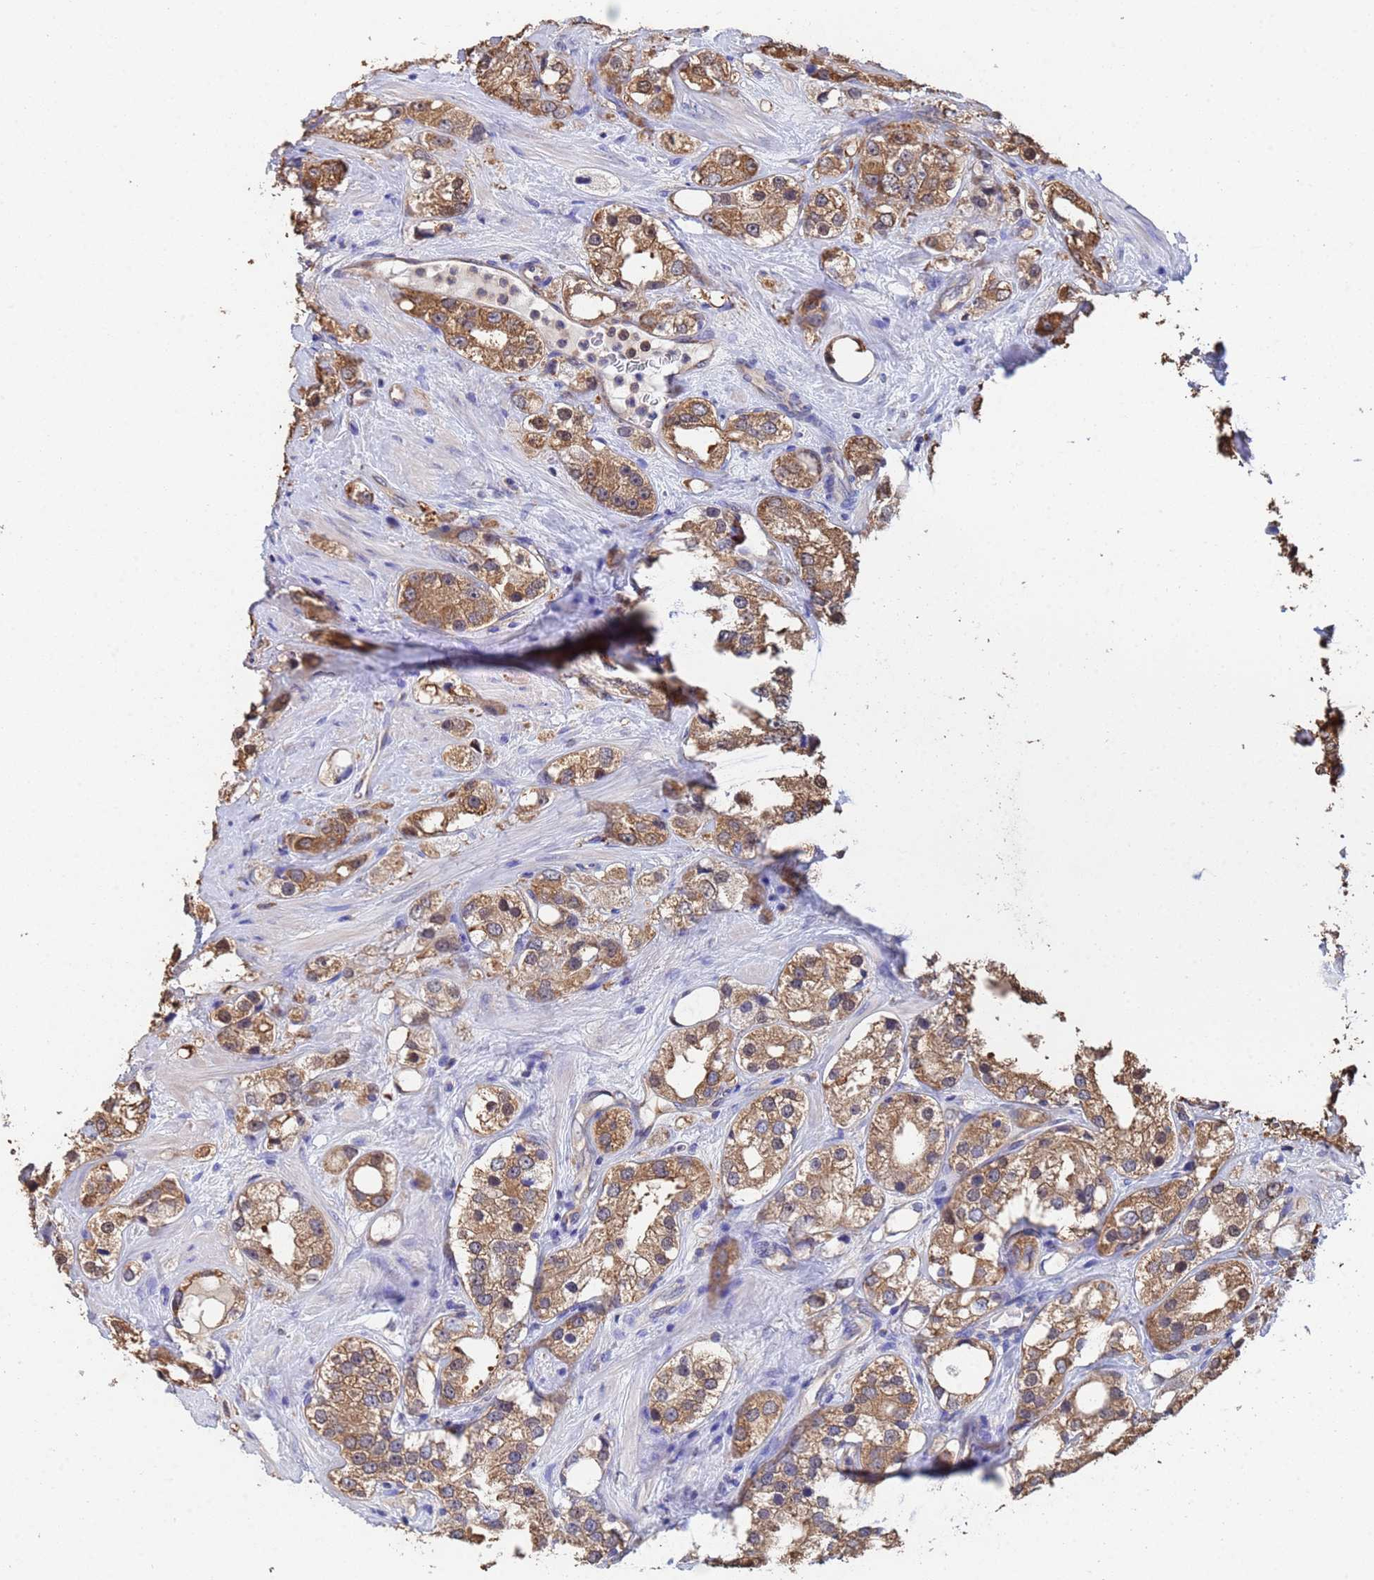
{"staining": {"intensity": "moderate", "quantity": ">75%", "location": "cytoplasmic/membranous"}, "tissue": "prostate cancer", "cell_type": "Tumor cells", "image_type": "cancer", "snomed": [{"axis": "morphology", "description": "Adenocarcinoma, NOS"}, {"axis": "topography", "description": "Prostate"}], "caption": "There is medium levels of moderate cytoplasmic/membranous positivity in tumor cells of adenocarcinoma (prostate), as demonstrated by immunohistochemical staining (brown color).", "gene": "FAM25A", "patient": {"sex": "male", "age": 79}}